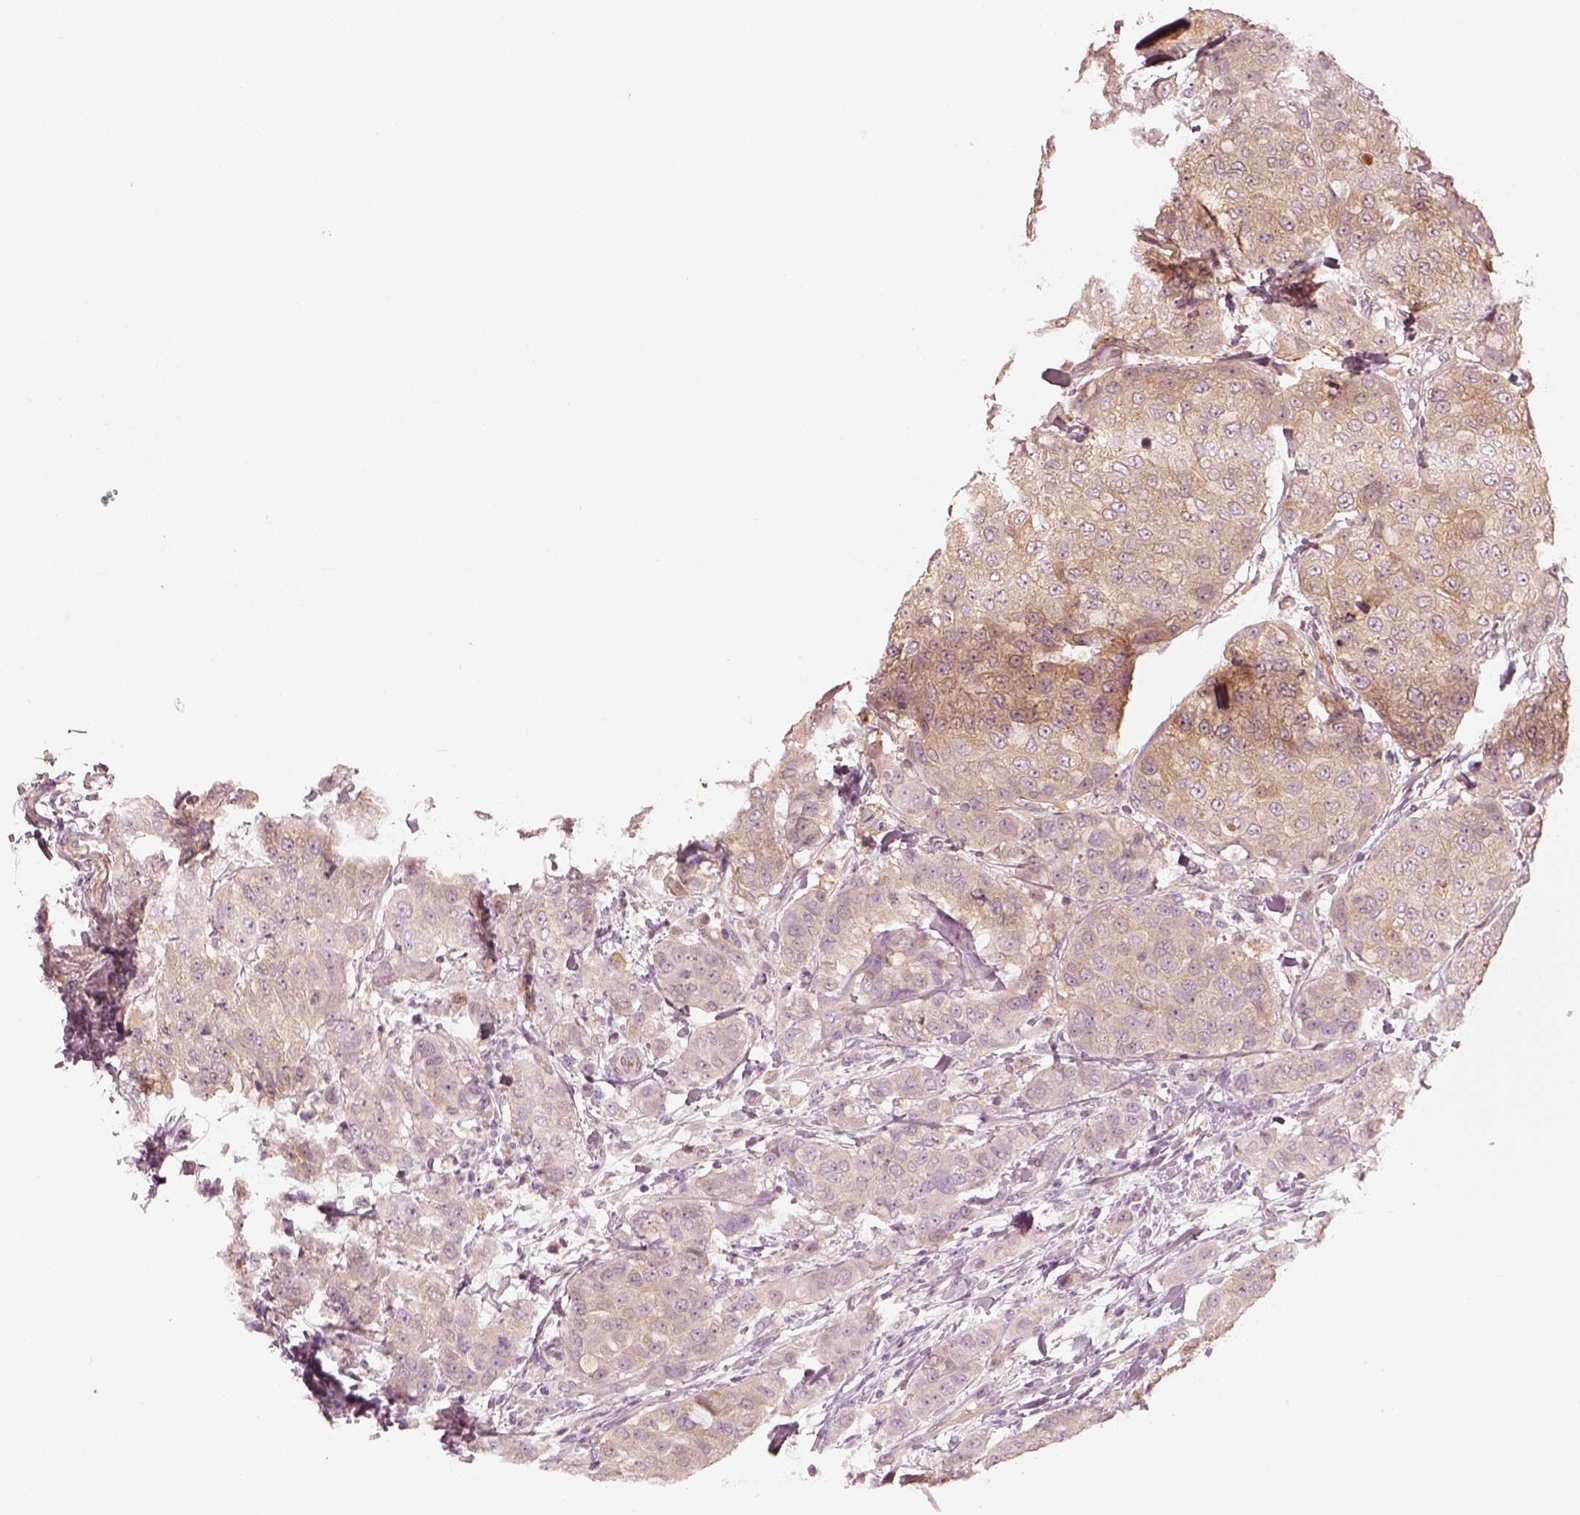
{"staining": {"intensity": "weak", "quantity": "25%-75%", "location": "cytoplasmic/membranous"}, "tissue": "breast cancer", "cell_type": "Tumor cells", "image_type": "cancer", "snomed": [{"axis": "morphology", "description": "Duct carcinoma"}, {"axis": "topography", "description": "Breast"}], "caption": "An immunohistochemistry (IHC) histopathology image of tumor tissue is shown. Protein staining in brown shows weak cytoplasmic/membranous positivity in breast cancer (intraductal carcinoma) within tumor cells. The staining is performed using DAB (3,3'-diaminobenzidine) brown chromogen to label protein expression. The nuclei are counter-stained blue using hematoxylin.", "gene": "CRYM", "patient": {"sex": "female", "age": 27}}